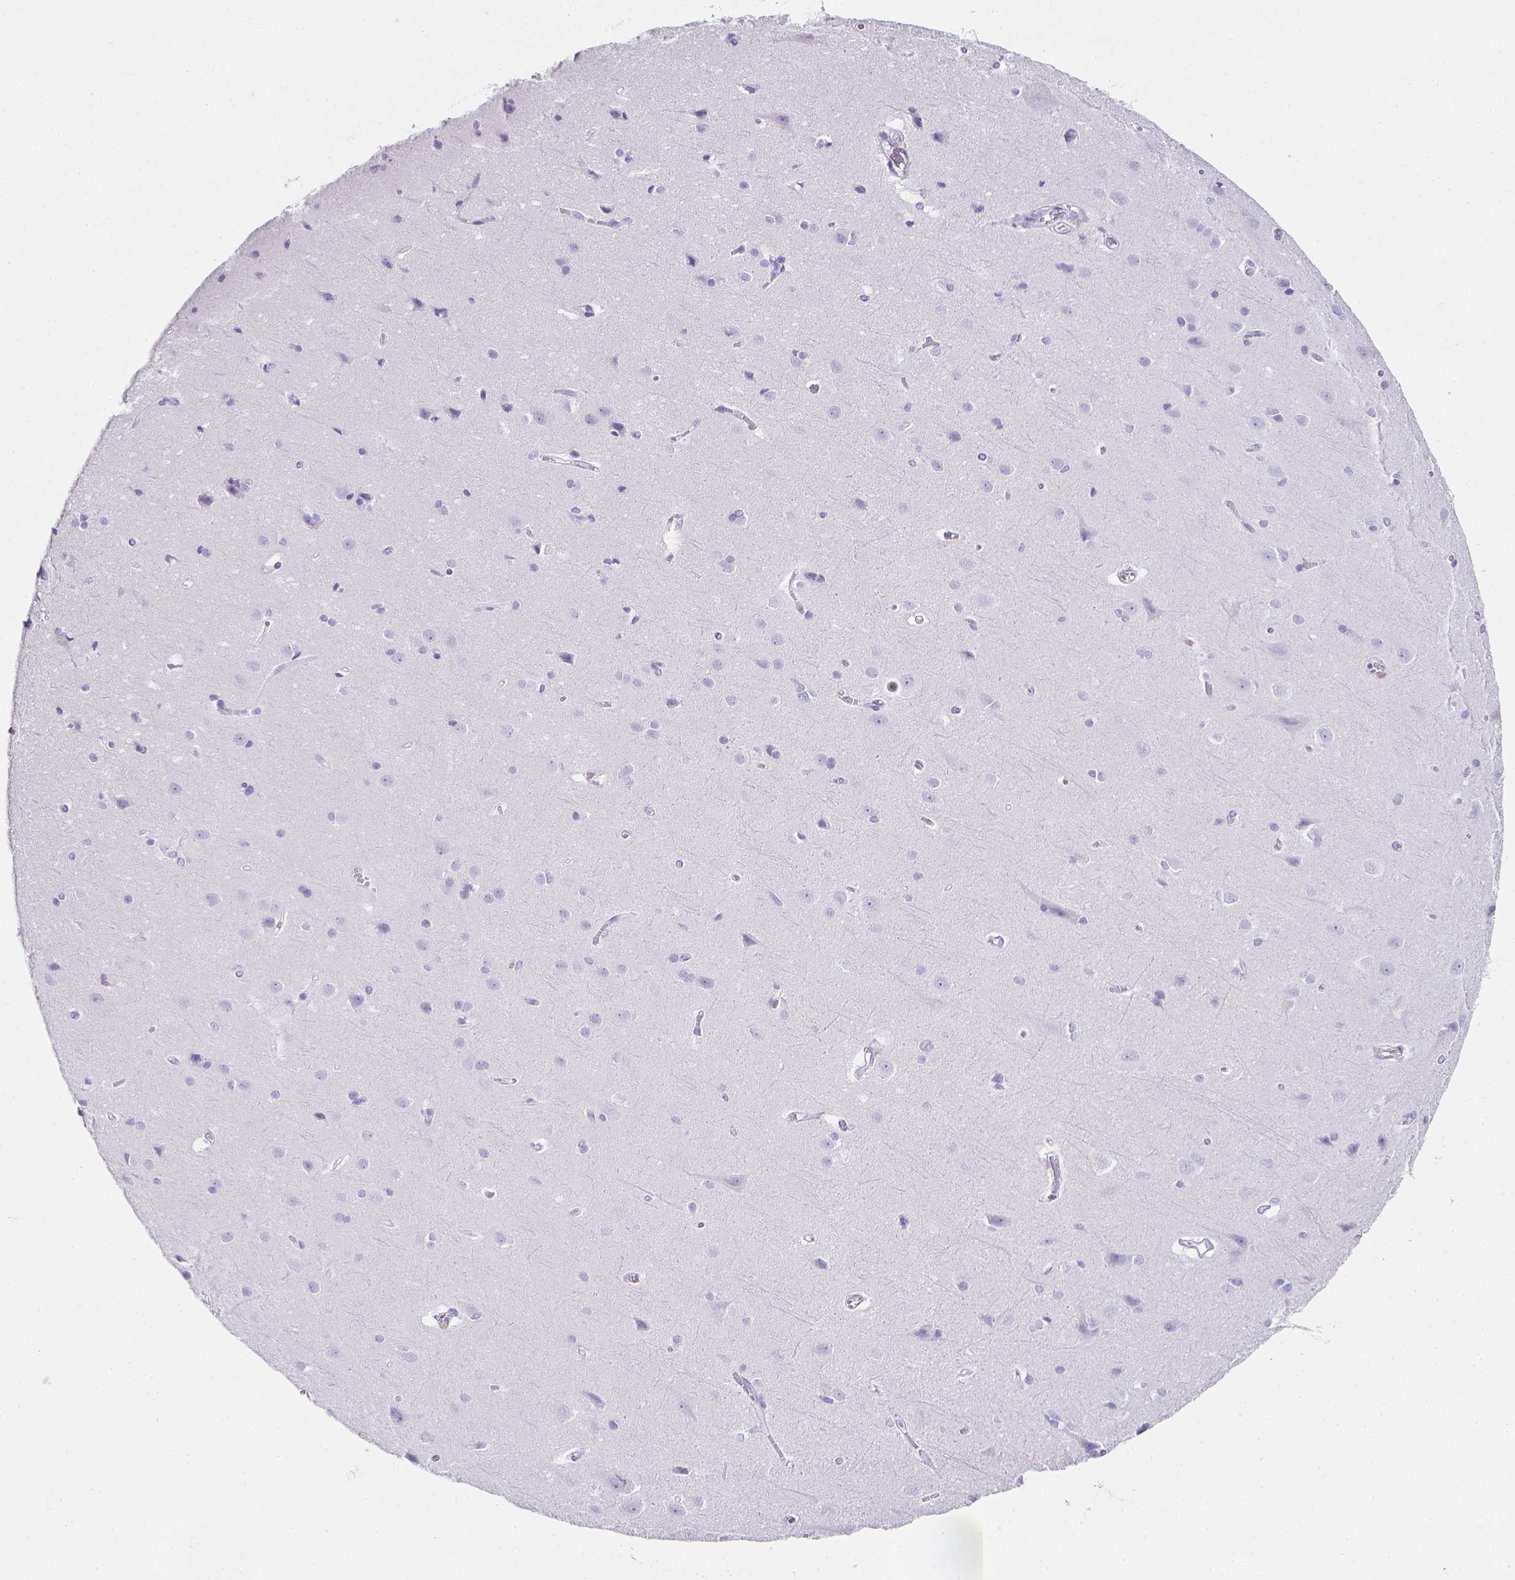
{"staining": {"intensity": "negative", "quantity": "none", "location": "none"}, "tissue": "cerebral cortex", "cell_type": "Endothelial cells", "image_type": "normal", "snomed": [{"axis": "morphology", "description": "Normal tissue, NOS"}, {"axis": "topography", "description": "Cerebral cortex"}], "caption": "Immunohistochemistry of unremarkable human cerebral cortex shows no positivity in endothelial cells. Nuclei are stained in blue.", "gene": "LGALS4", "patient": {"sex": "male", "age": 37}}